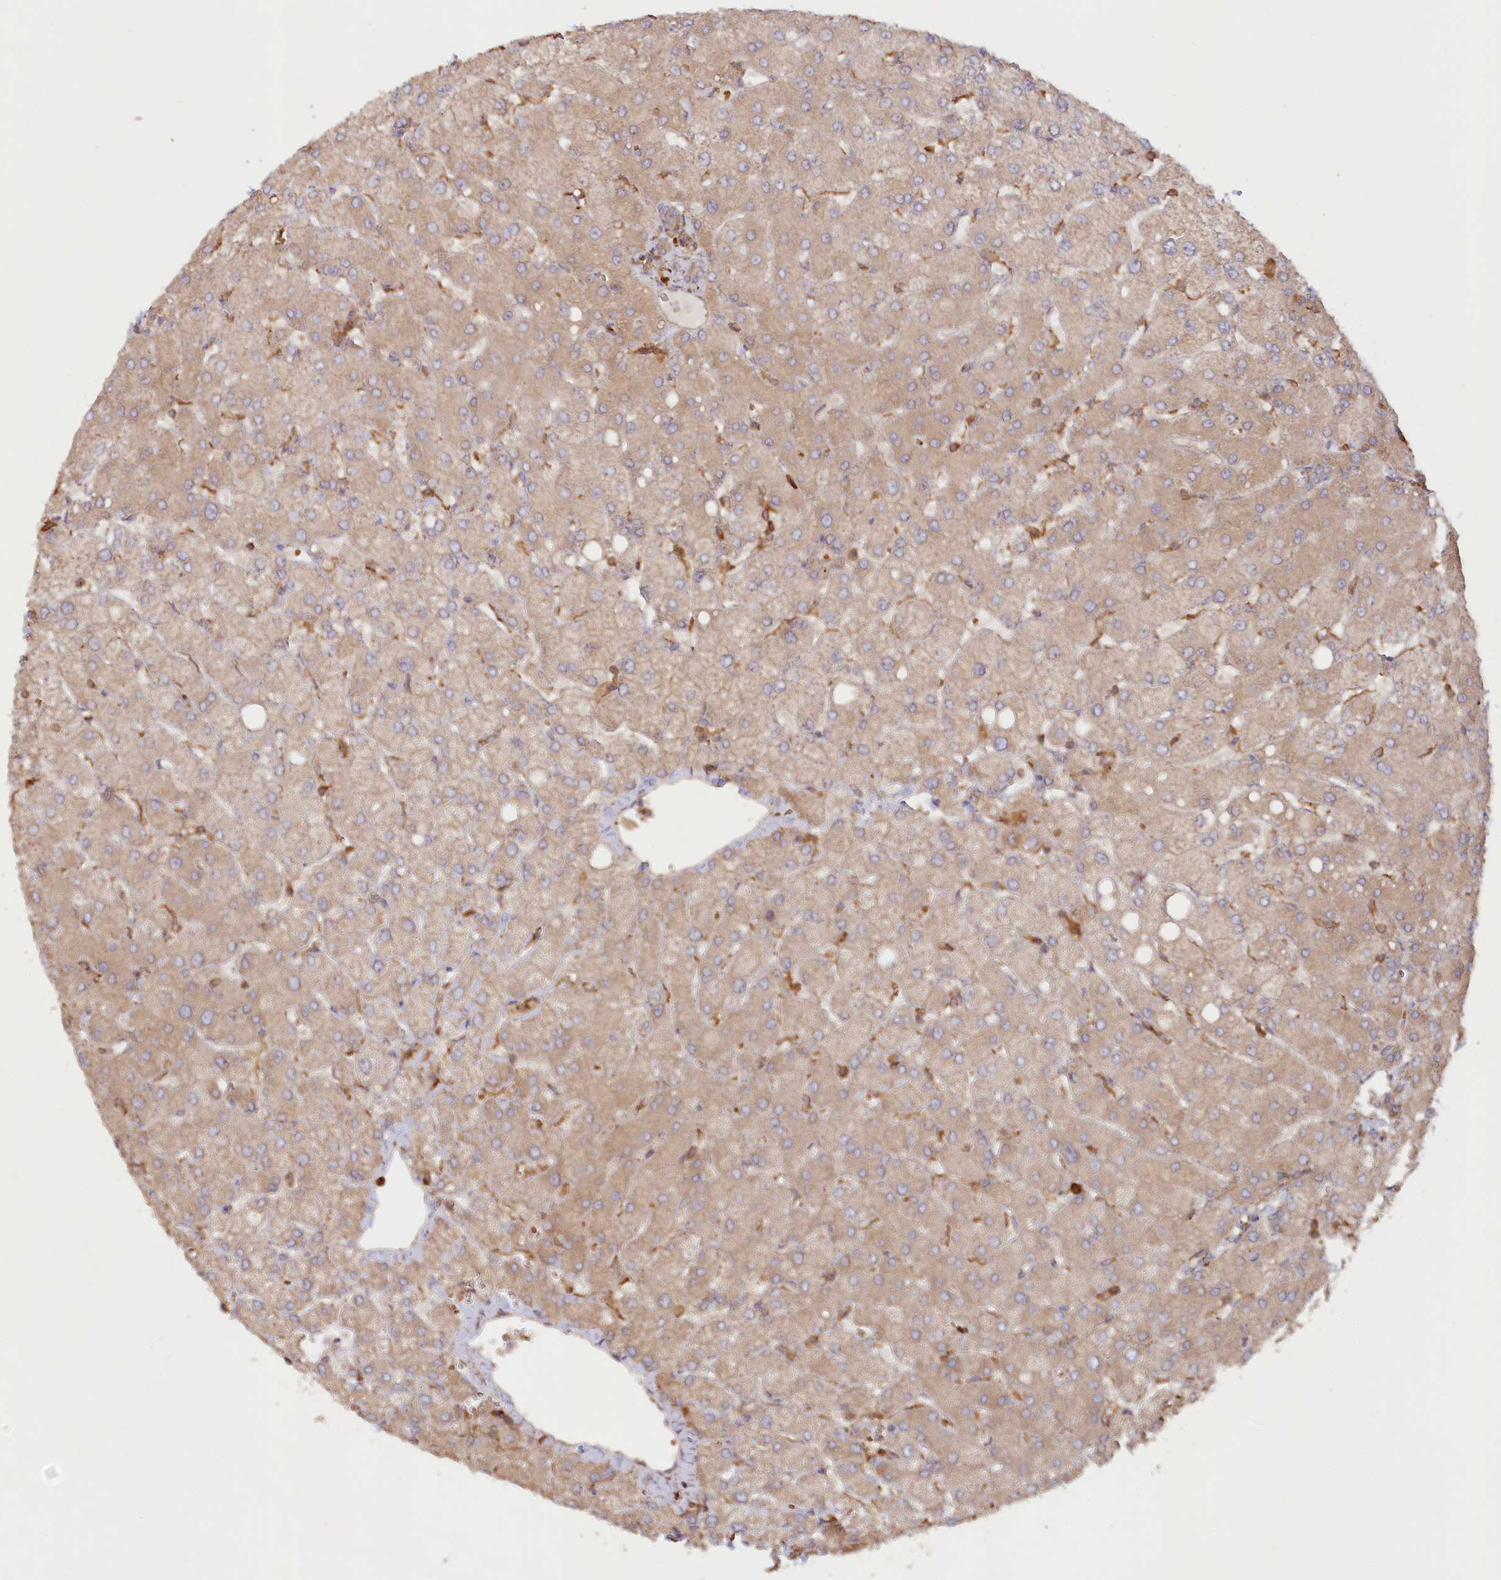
{"staining": {"intensity": "weak", "quantity": ">75%", "location": "cytoplasmic/membranous"}, "tissue": "liver", "cell_type": "Cholangiocytes", "image_type": "normal", "snomed": [{"axis": "morphology", "description": "Normal tissue, NOS"}, {"axis": "topography", "description": "Liver"}], "caption": "IHC micrograph of normal liver: human liver stained using immunohistochemistry demonstrates low levels of weak protein expression localized specifically in the cytoplasmic/membranous of cholangiocytes, appearing as a cytoplasmic/membranous brown color.", "gene": "PAIP2", "patient": {"sex": "female", "age": 54}}